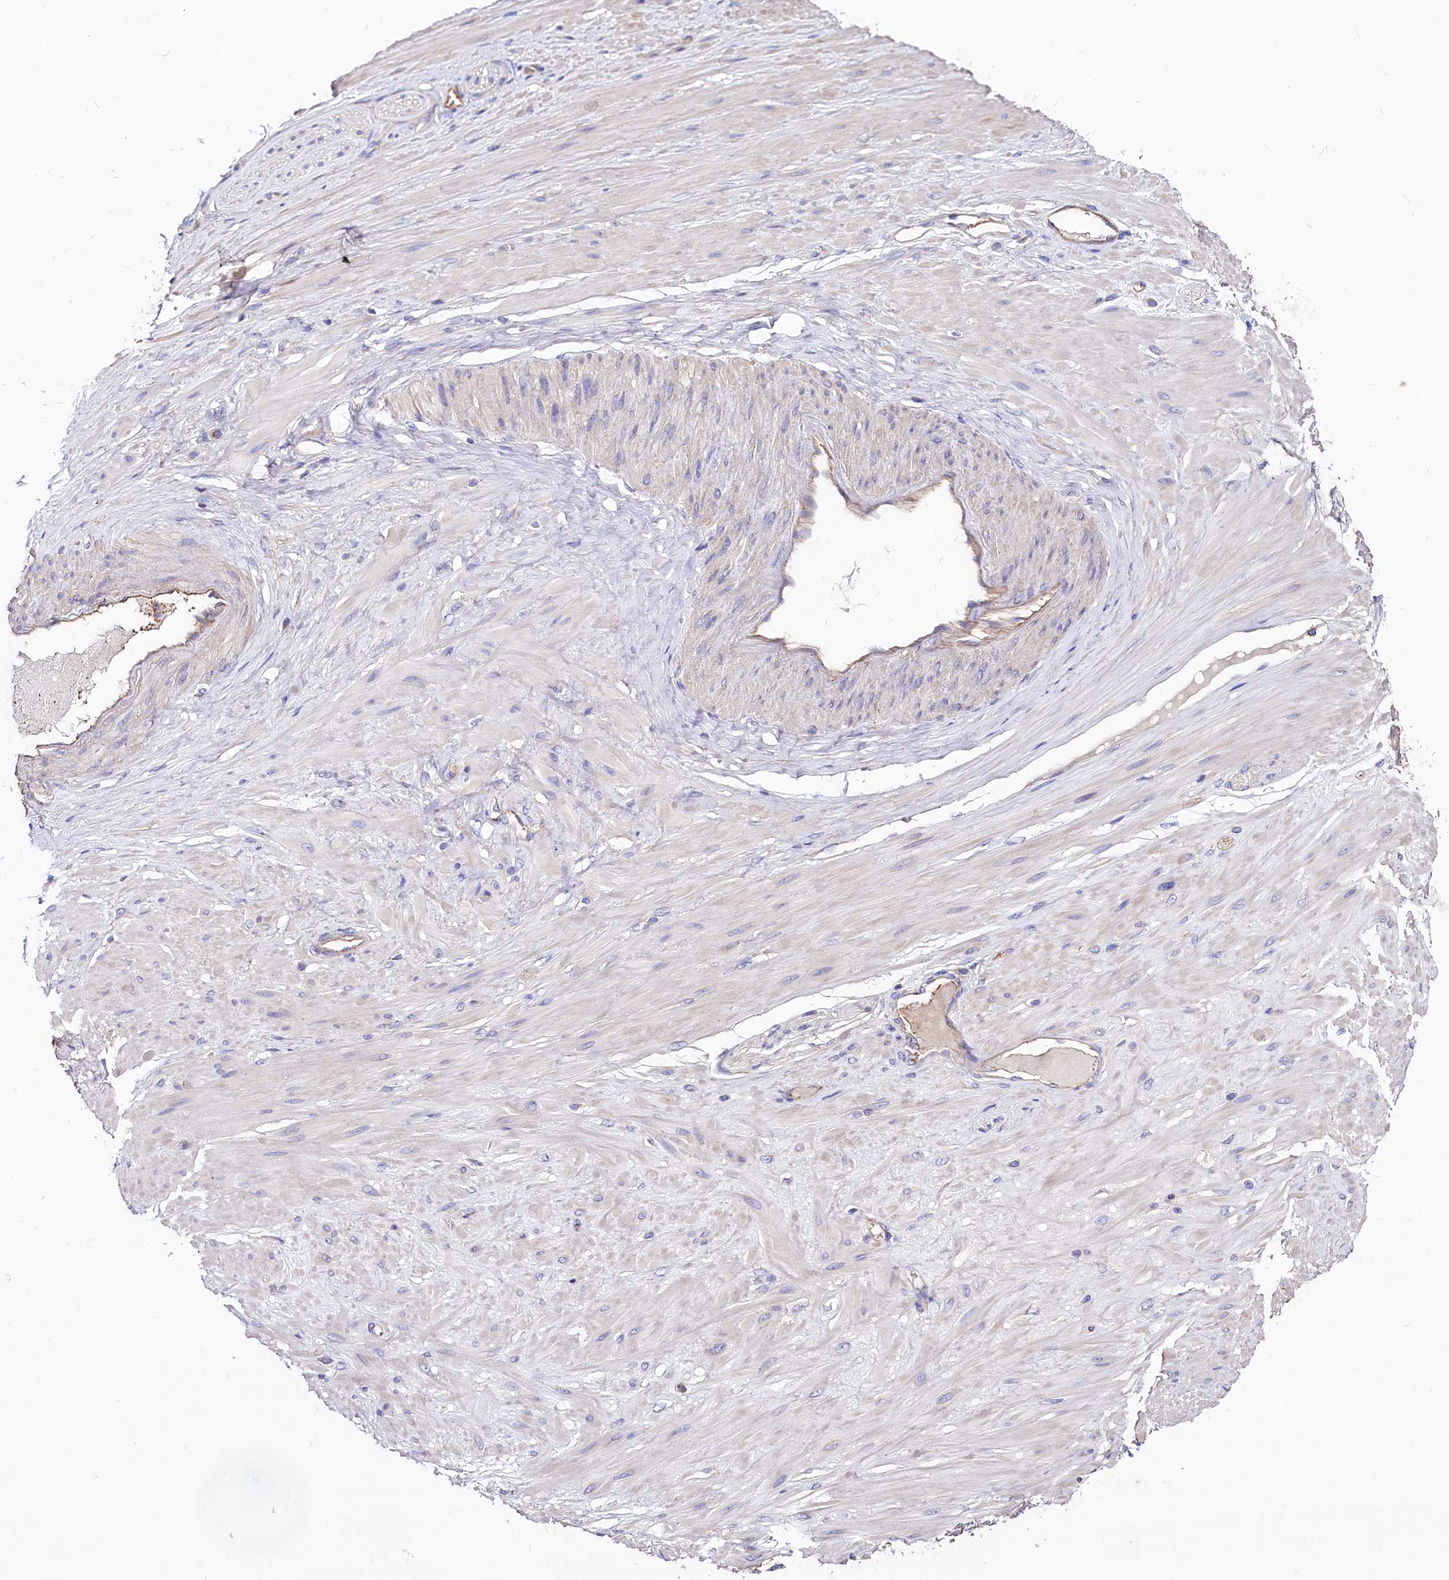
{"staining": {"intensity": "negative", "quantity": "none", "location": "none"}, "tissue": "adipose tissue", "cell_type": "Adipocytes", "image_type": "normal", "snomed": [{"axis": "morphology", "description": "Normal tissue, NOS"}, {"axis": "morphology", "description": "Adenocarcinoma, Low grade"}, {"axis": "topography", "description": "Prostate"}, {"axis": "topography", "description": "Peripheral nerve tissue"}], "caption": "DAB immunohistochemical staining of normal human adipose tissue demonstrates no significant staining in adipocytes.", "gene": "FCHSD2", "patient": {"sex": "male", "age": 63}}